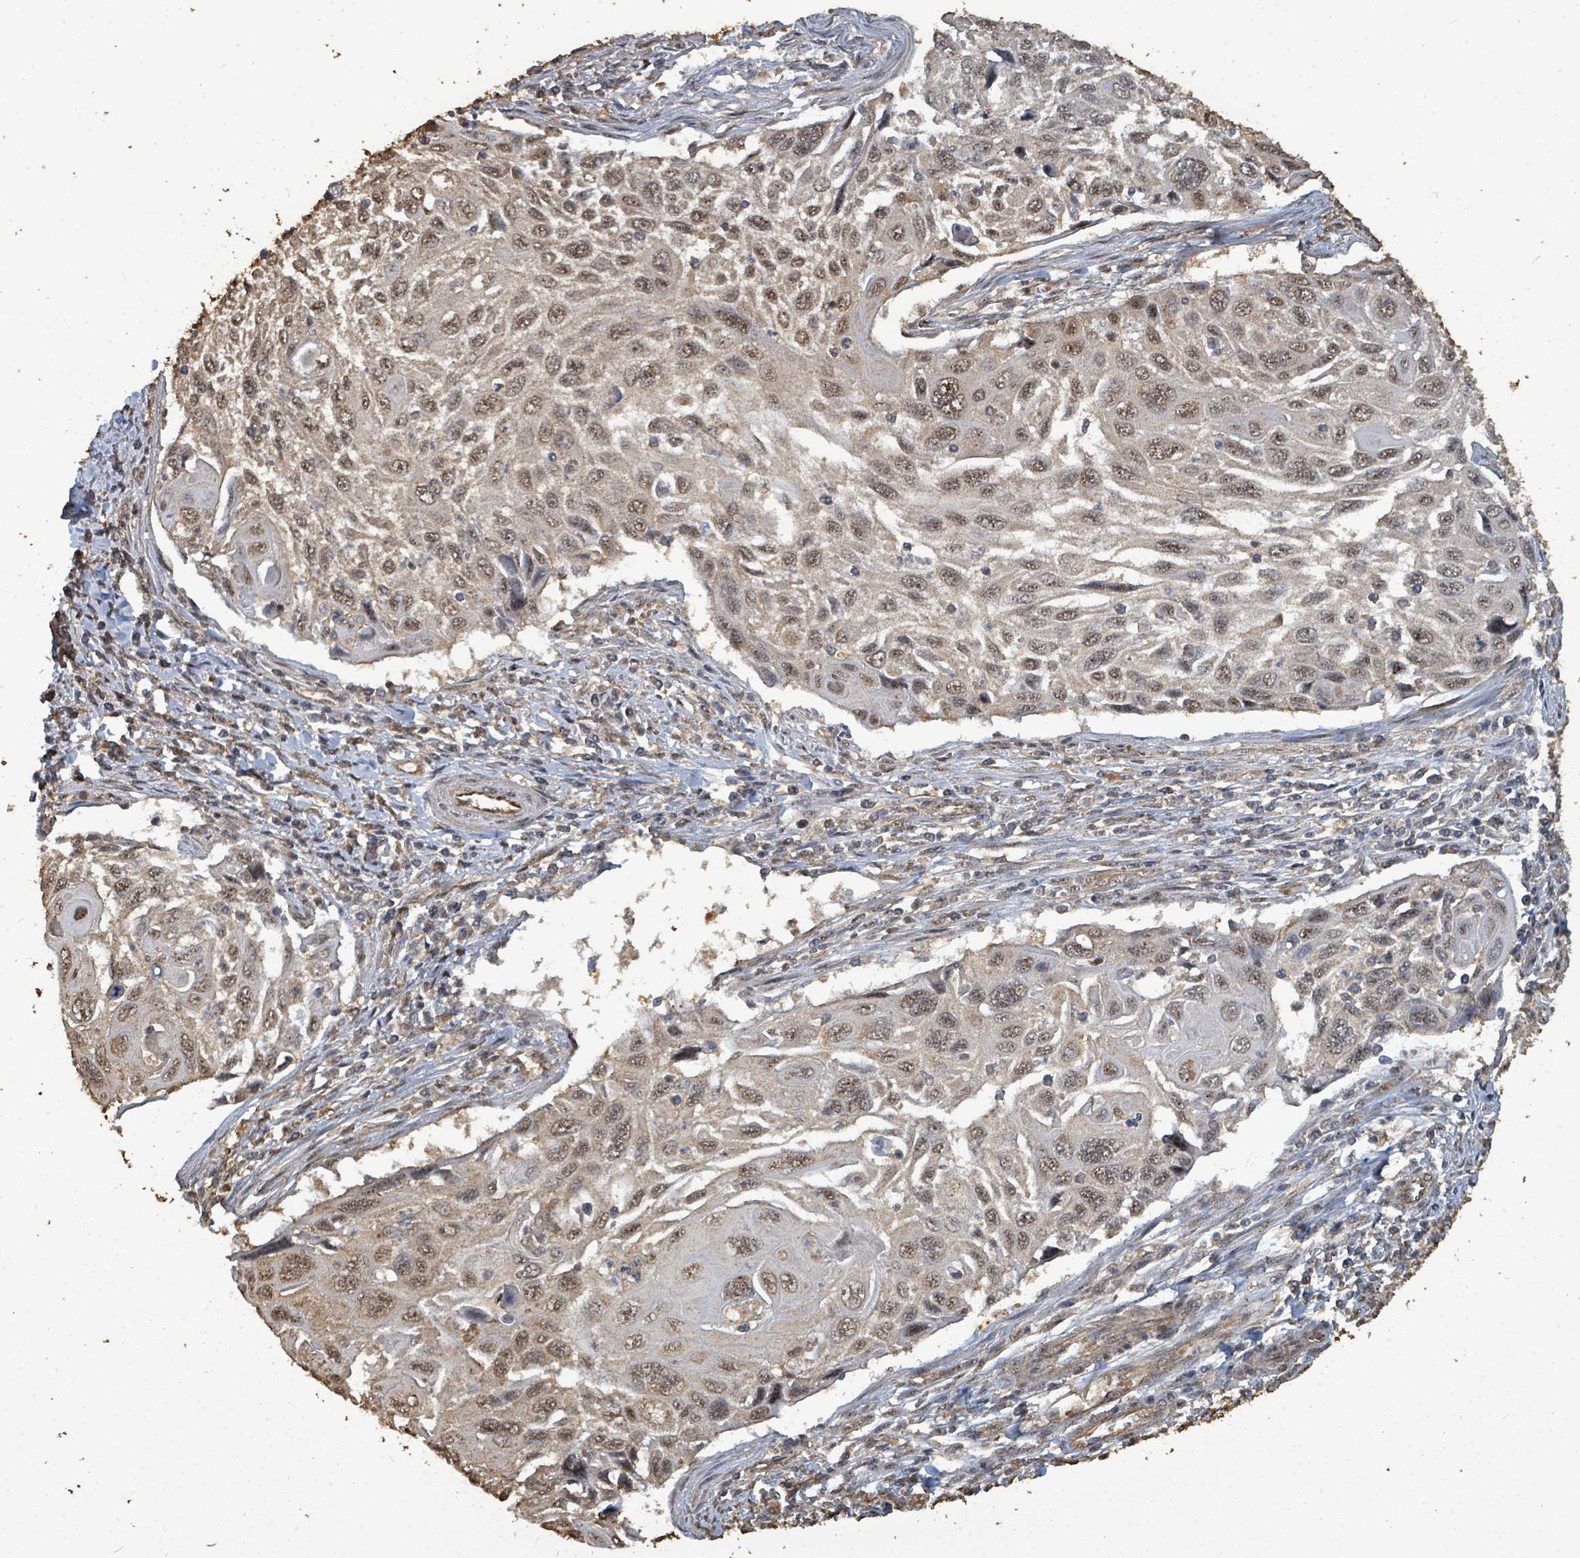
{"staining": {"intensity": "moderate", "quantity": ">75%", "location": "nuclear"}, "tissue": "cervical cancer", "cell_type": "Tumor cells", "image_type": "cancer", "snomed": [{"axis": "morphology", "description": "Squamous cell carcinoma, NOS"}, {"axis": "topography", "description": "Cervix"}], "caption": "Protein expression analysis of human squamous cell carcinoma (cervical) reveals moderate nuclear staining in approximately >75% of tumor cells.", "gene": "C6orf52", "patient": {"sex": "female", "age": 70}}